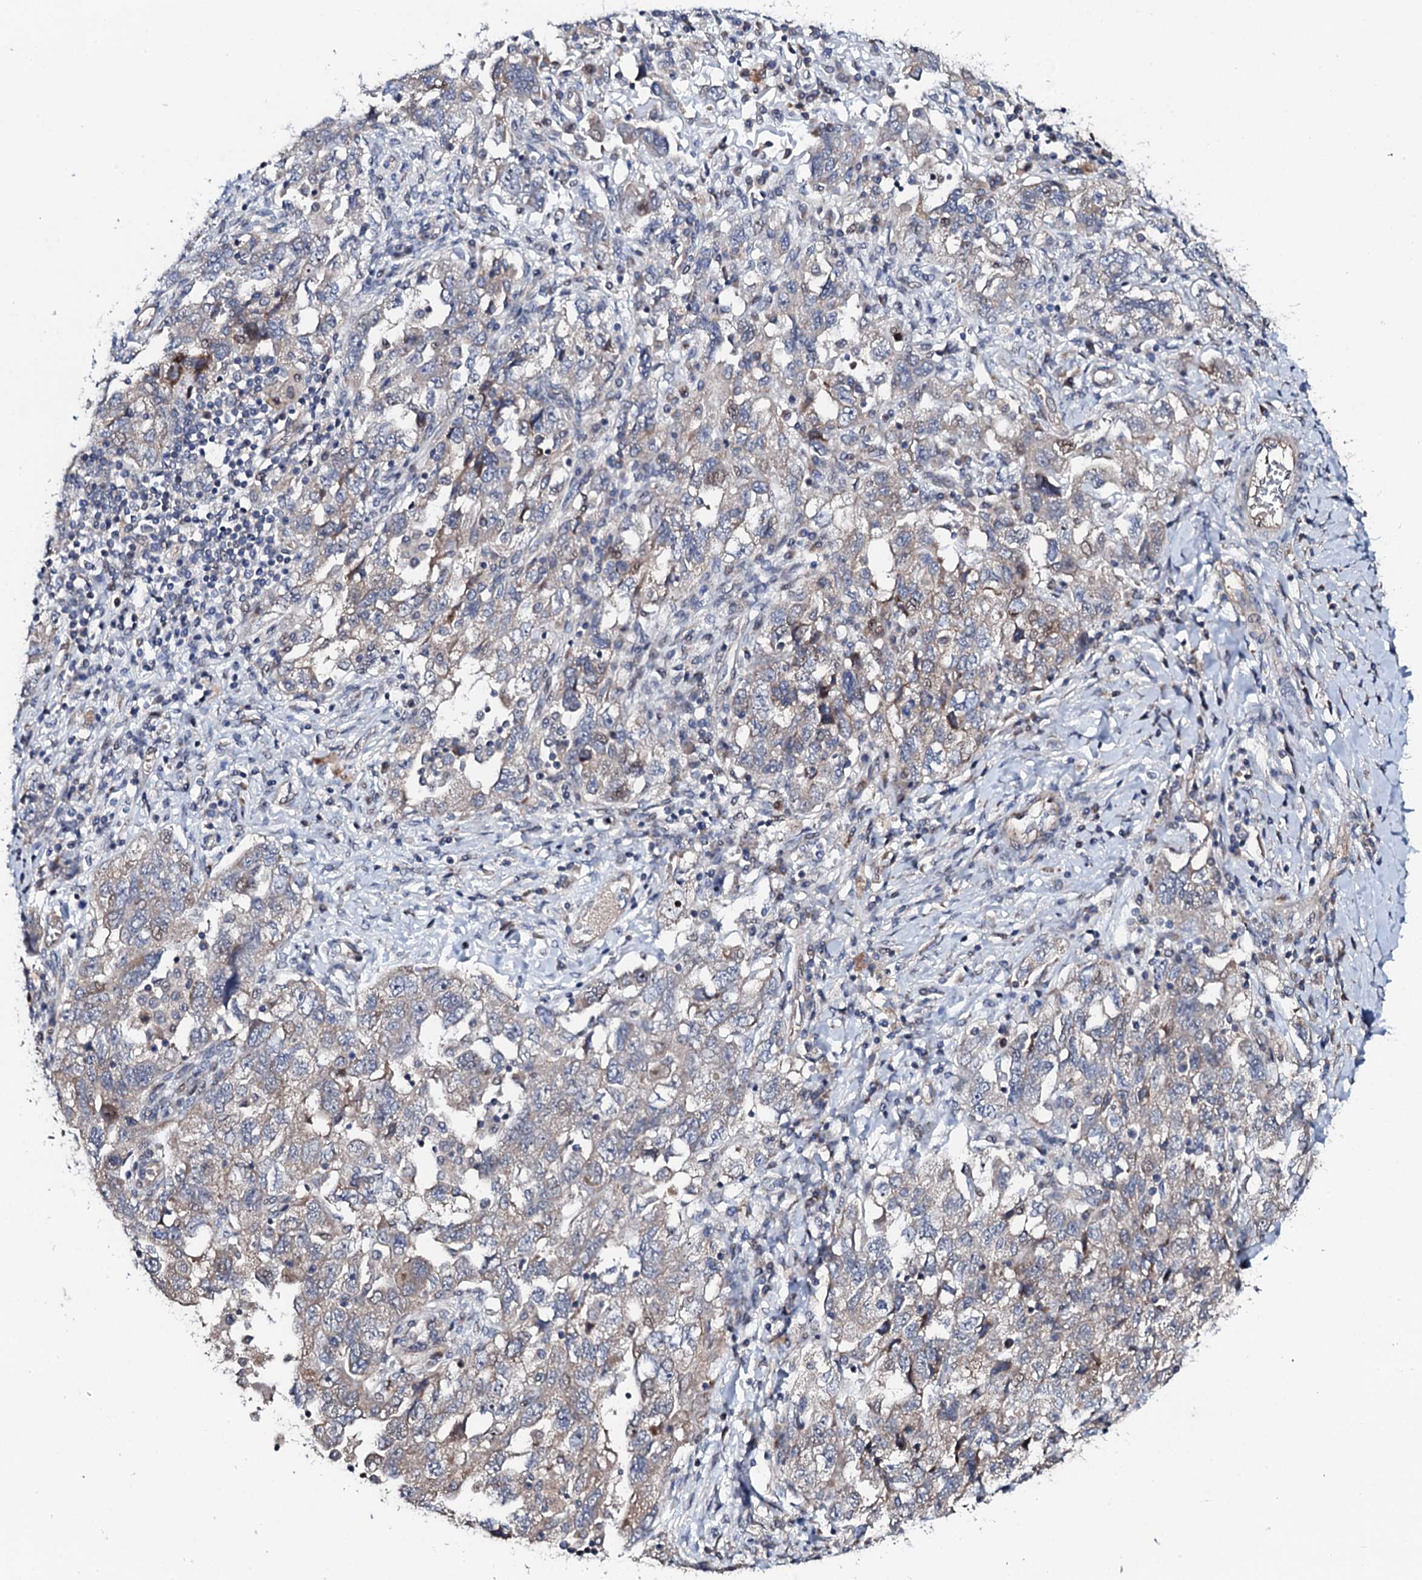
{"staining": {"intensity": "weak", "quantity": "<25%", "location": "cytoplasmic/membranous"}, "tissue": "ovarian cancer", "cell_type": "Tumor cells", "image_type": "cancer", "snomed": [{"axis": "morphology", "description": "Carcinoma, NOS"}, {"axis": "morphology", "description": "Cystadenocarcinoma, serous, NOS"}, {"axis": "topography", "description": "Ovary"}], "caption": "Carcinoma (ovarian) was stained to show a protein in brown. There is no significant staining in tumor cells. (Brightfield microscopy of DAB (3,3'-diaminobenzidine) IHC at high magnification).", "gene": "CIAO2A", "patient": {"sex": "female", "age": 69}}